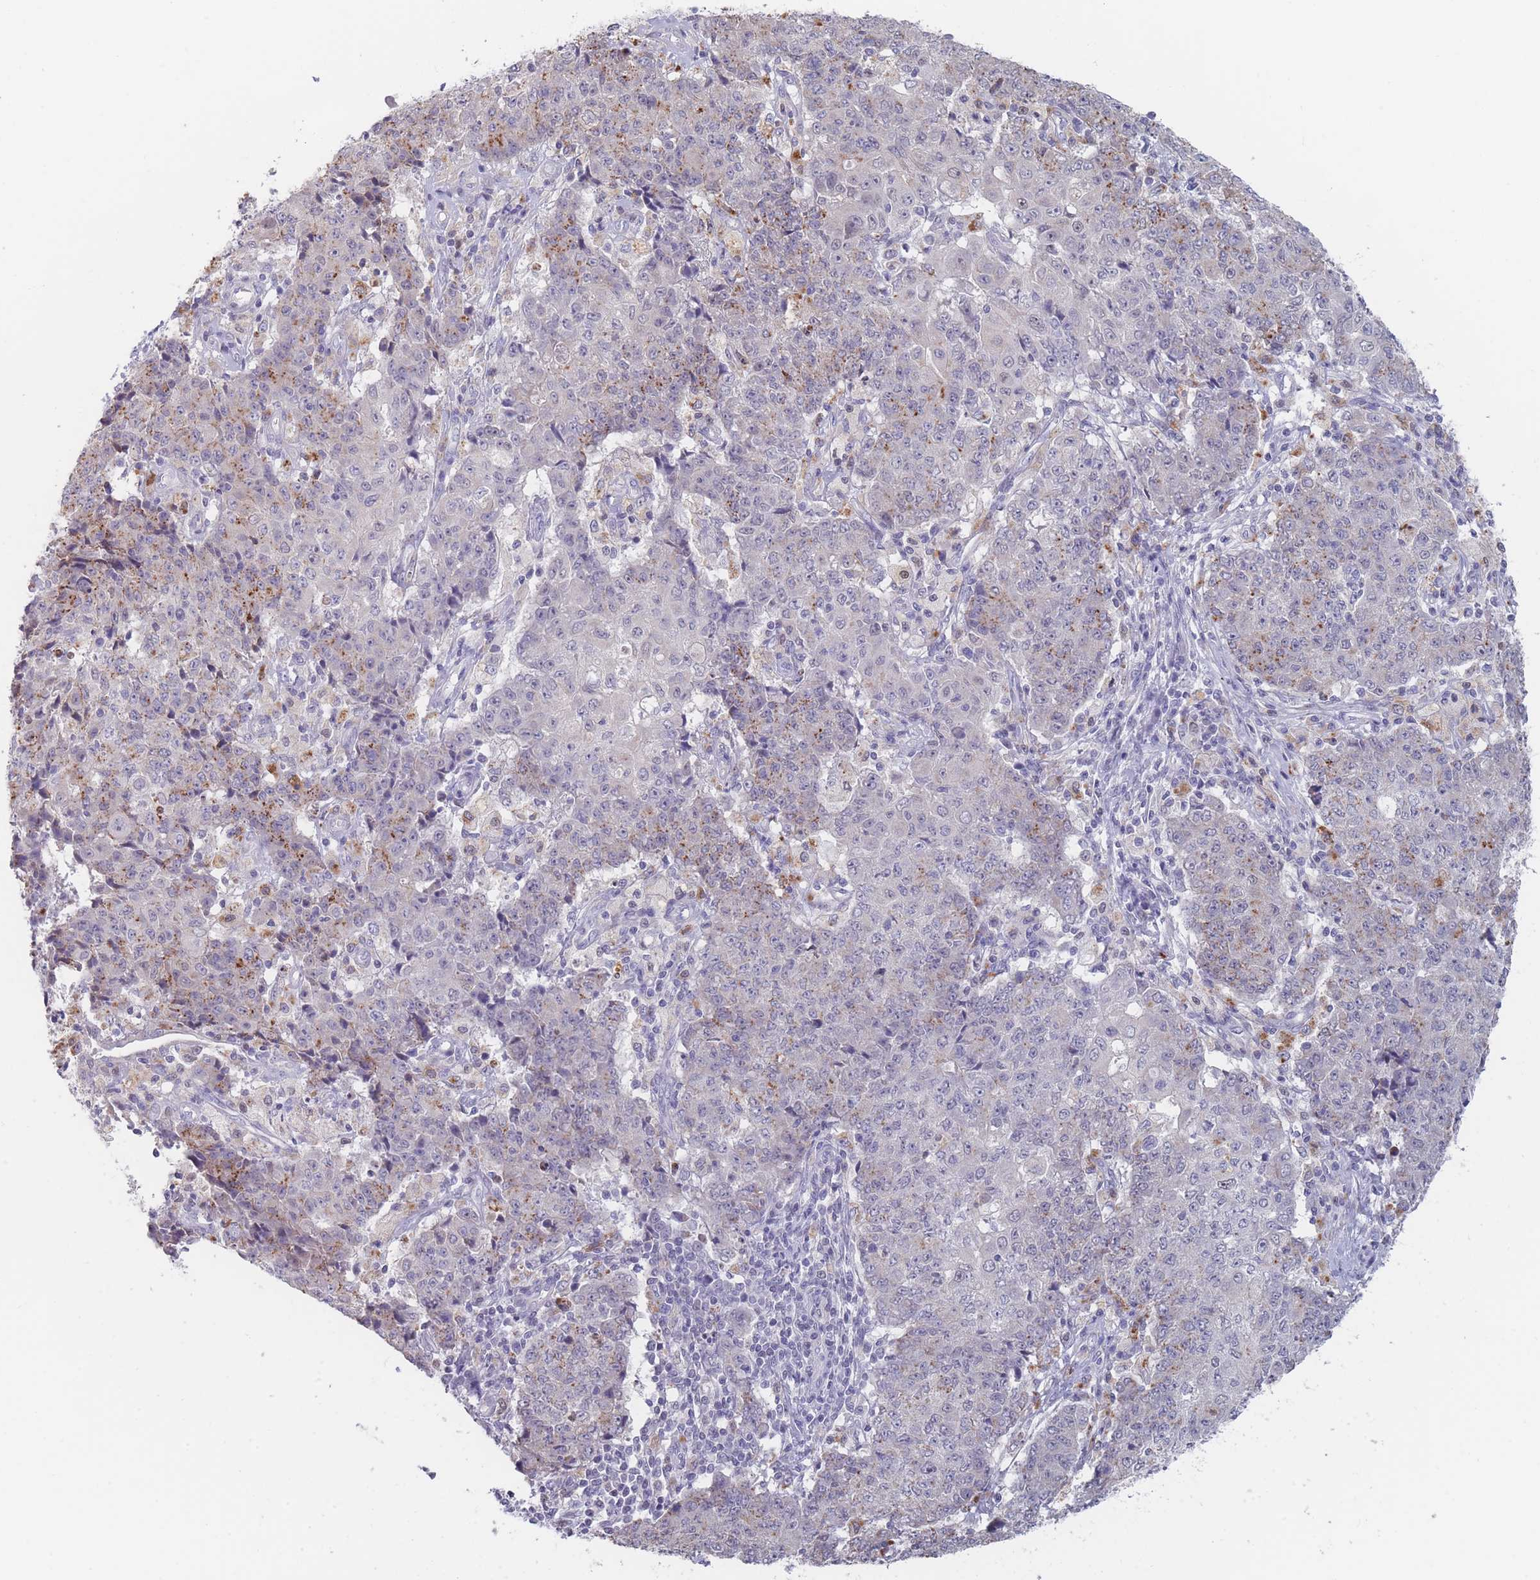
{"staining": {"intensity": "moderate", "quantity": "<25%", "location": "cytoplasmic/membranous"}, "tissue": "ovarian cancer", "cell_type": "Tumor cells", "image_type": "cancer", "snomed": [{"axis": "morphology", "description": "Carcinoma, endometroid"}, {"axis": "topography", "description": "Ovary"}], "caption": "Human ovarian cancer stained for a protein (brown) exhibits moderate cytoplasmic/membranous positive staining in approximately <25% of tumor cells.", "gene": "CYP51A1", "patient": {"sex": "female", "age": 42}}